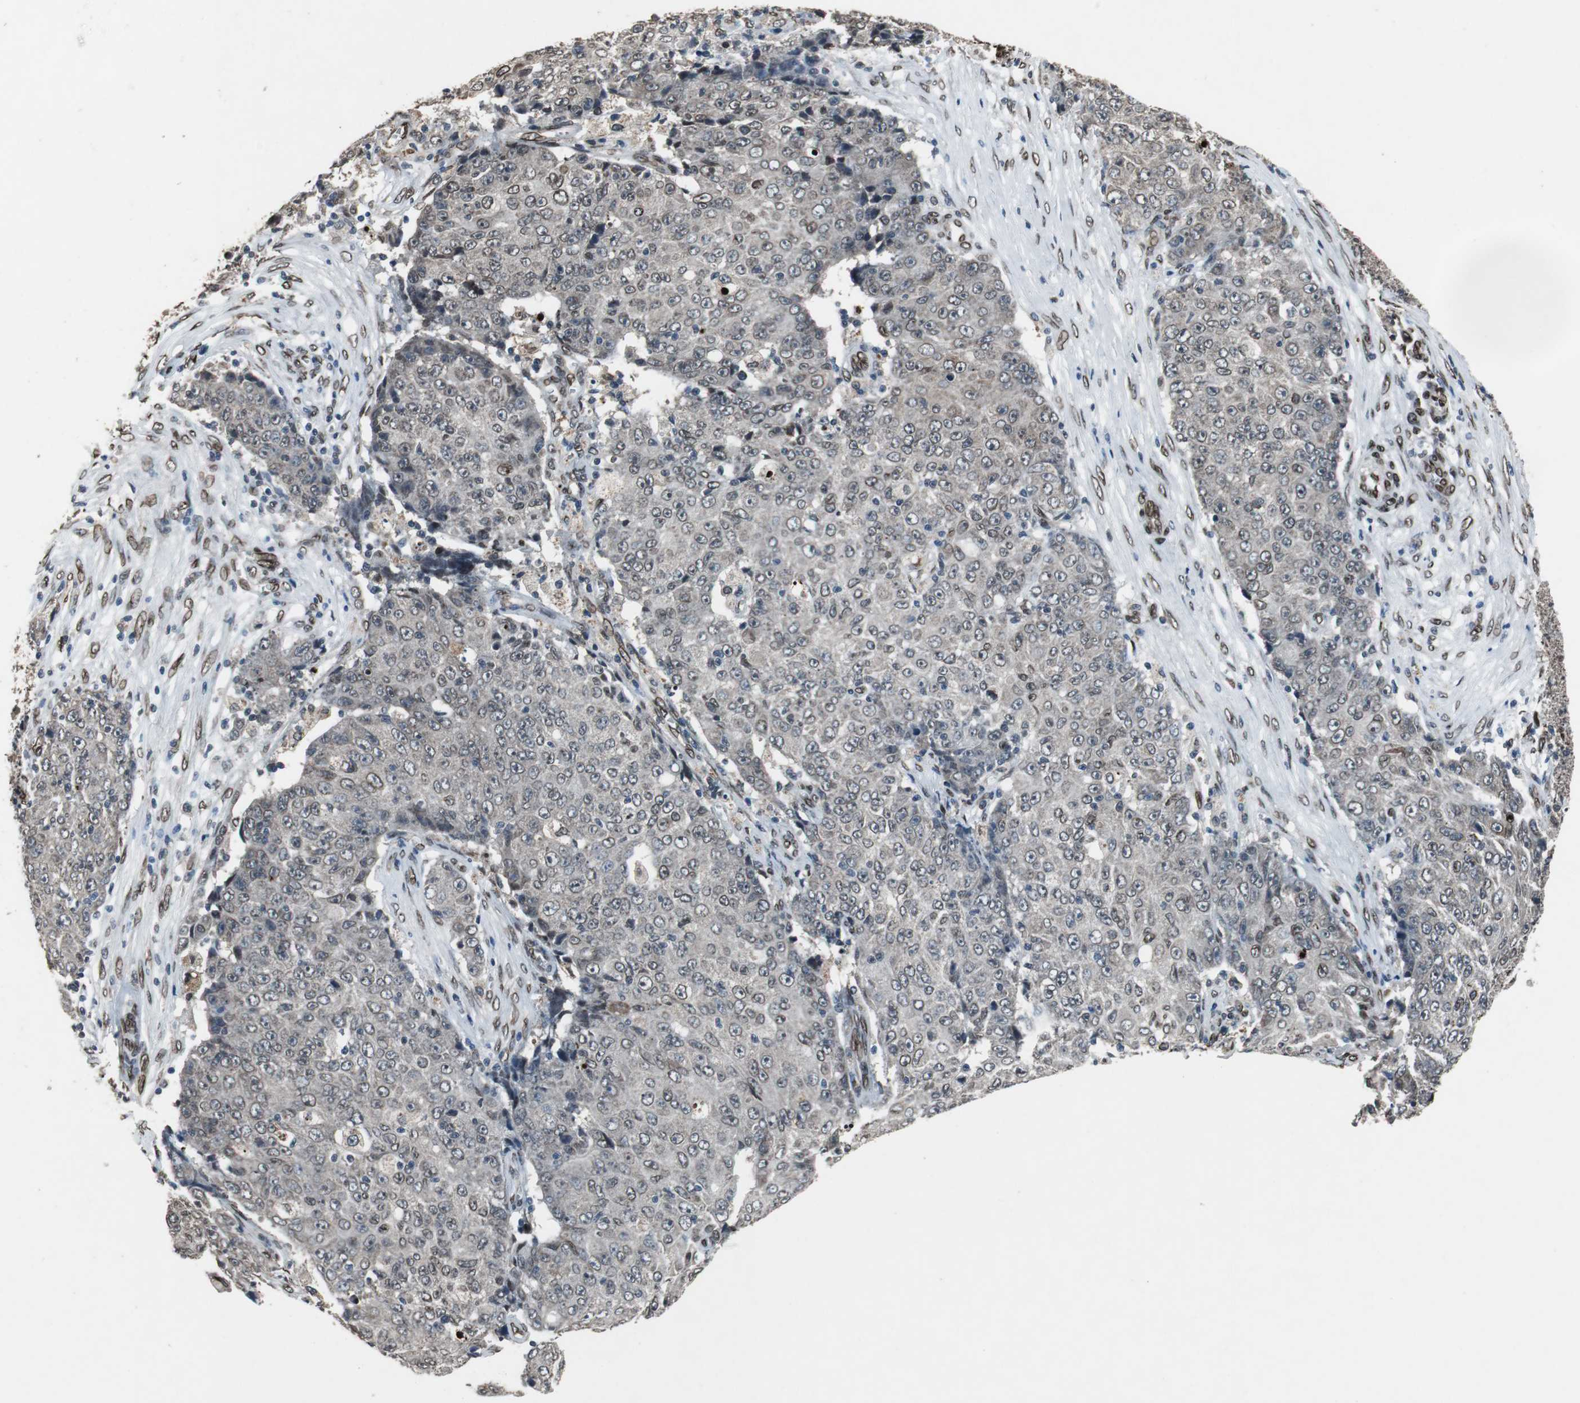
{"staining": {"intensity": "moderate", "quantity": "25%-75%", "location": "cytoplasmic/membranous,nuclear"}, "tissue": "ovarian cancer", "cell_type": "Tumor cells", "image_type": "cancer", "snomed": [{"axis": "morphology", "description": "Carcinoma, endometroid"}, {"axis": "topography", "description": "Ovary"}], "caption": "Ovarian endometroid carcinoma stained with immunohistochemistry (IHC) demonstrates moderate cytoplasmic/membranous and nuclear expression in approximately 25%-75% of tumor cells. Using DAB (3,3'-diaminobenzidine) (brown) and hematoxylin (blue) stains, captured at high magnification using brightfield microscopy.", "gene": "LMNA", "patient": {"sex": "female", "age": 42}}